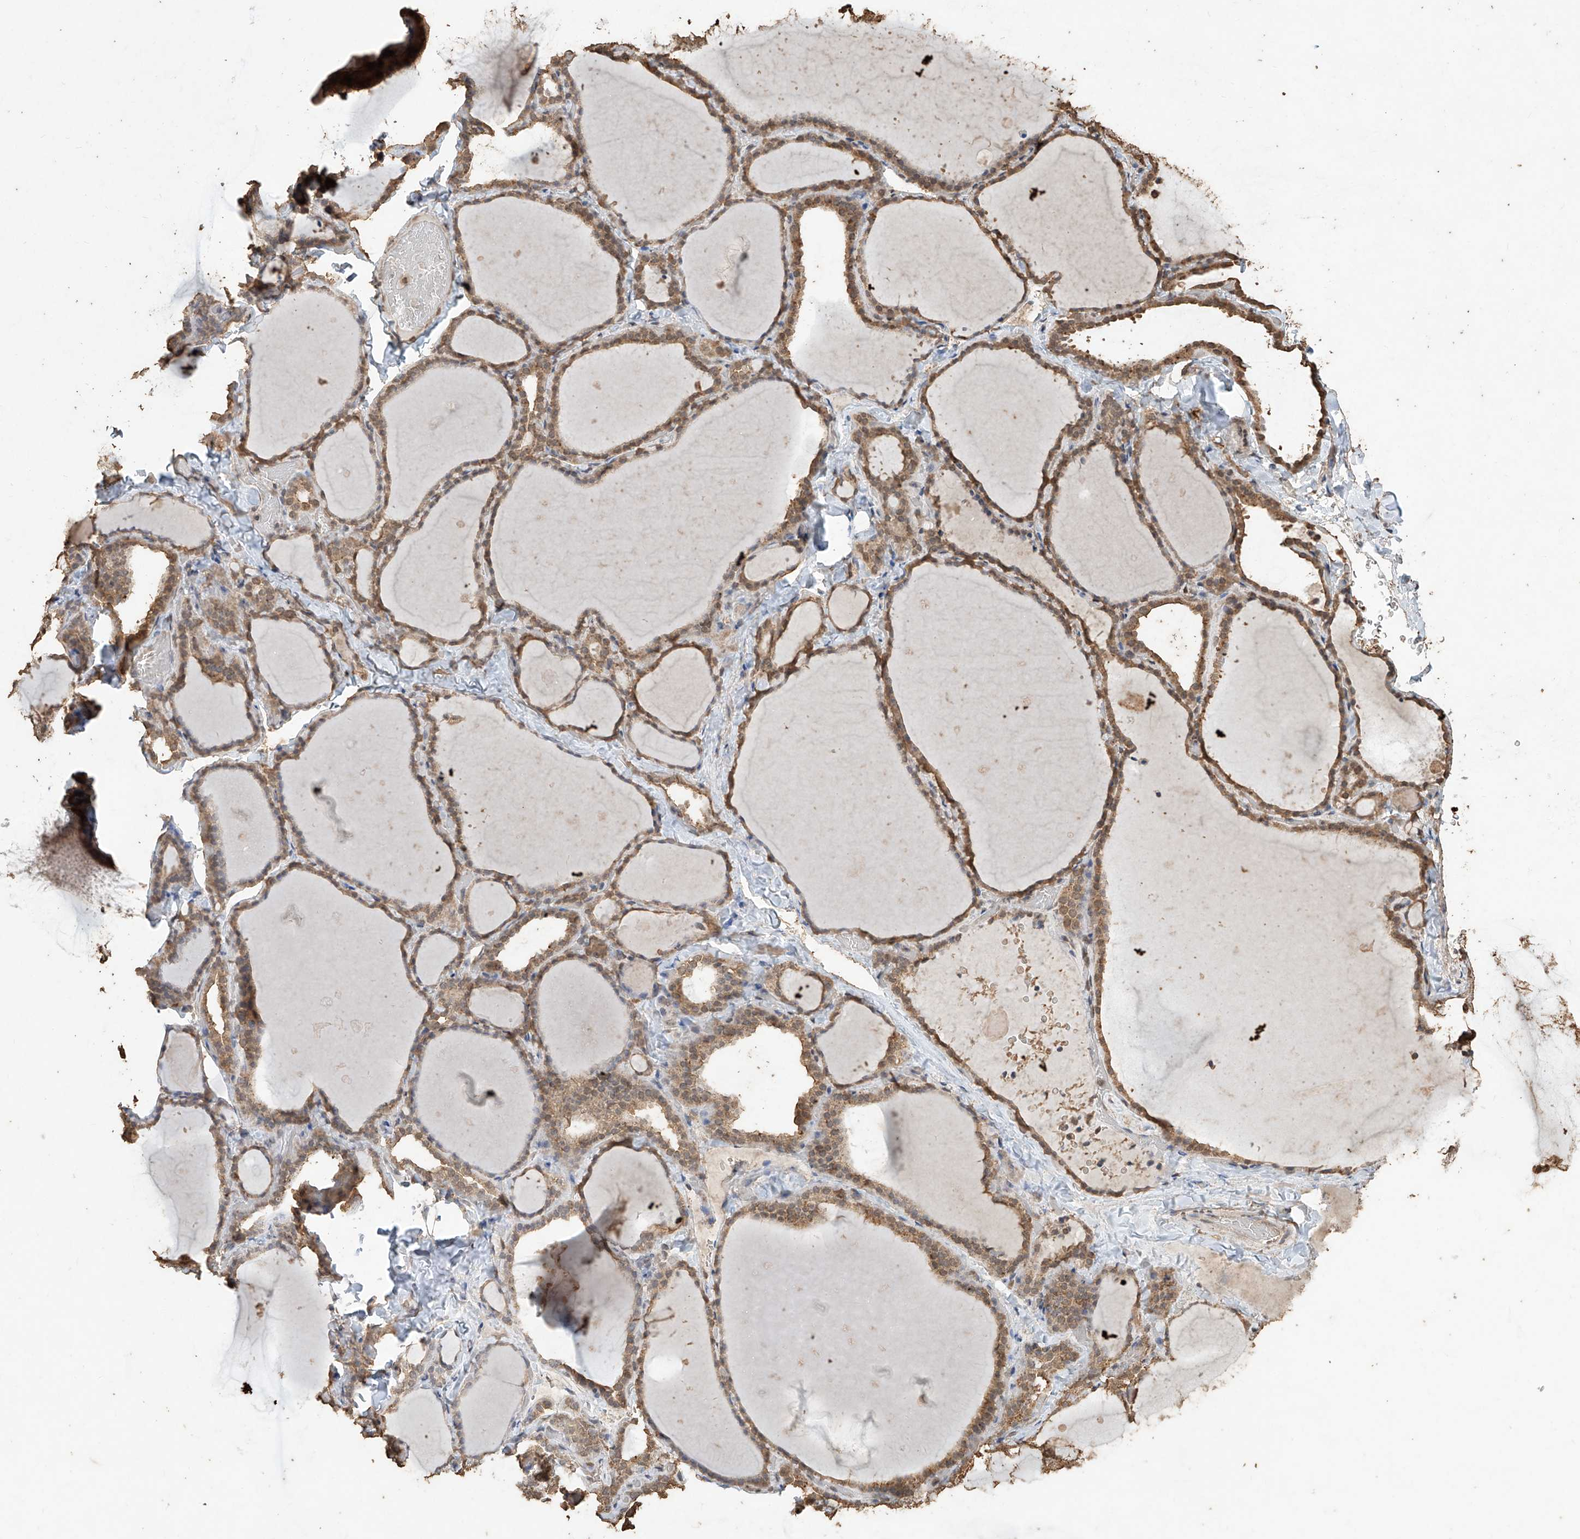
{"staining": {"intensity": "moderate", "quantity": ">75%", "location": "cytoplasmic/membranous"}, "tissue": "thyroid gland", "cell_type": "Glandular cells", "image_type": "normal", "snomed": [{"axis": "morphology", "description": "Normal tissue, NOS"}, {"axis": "topography", "description": "Thyroid gland"}], "caption": "Immunohistochemistry histopathology image of benign thyroid gland stained for a protein (brown), which demonstrates medium levels of moderate cytoplasmic/membranous expression in approximately >75% of glandular cells.", "gene": "ELOVL1", "patient": {"sex": "female", "age": 22}}